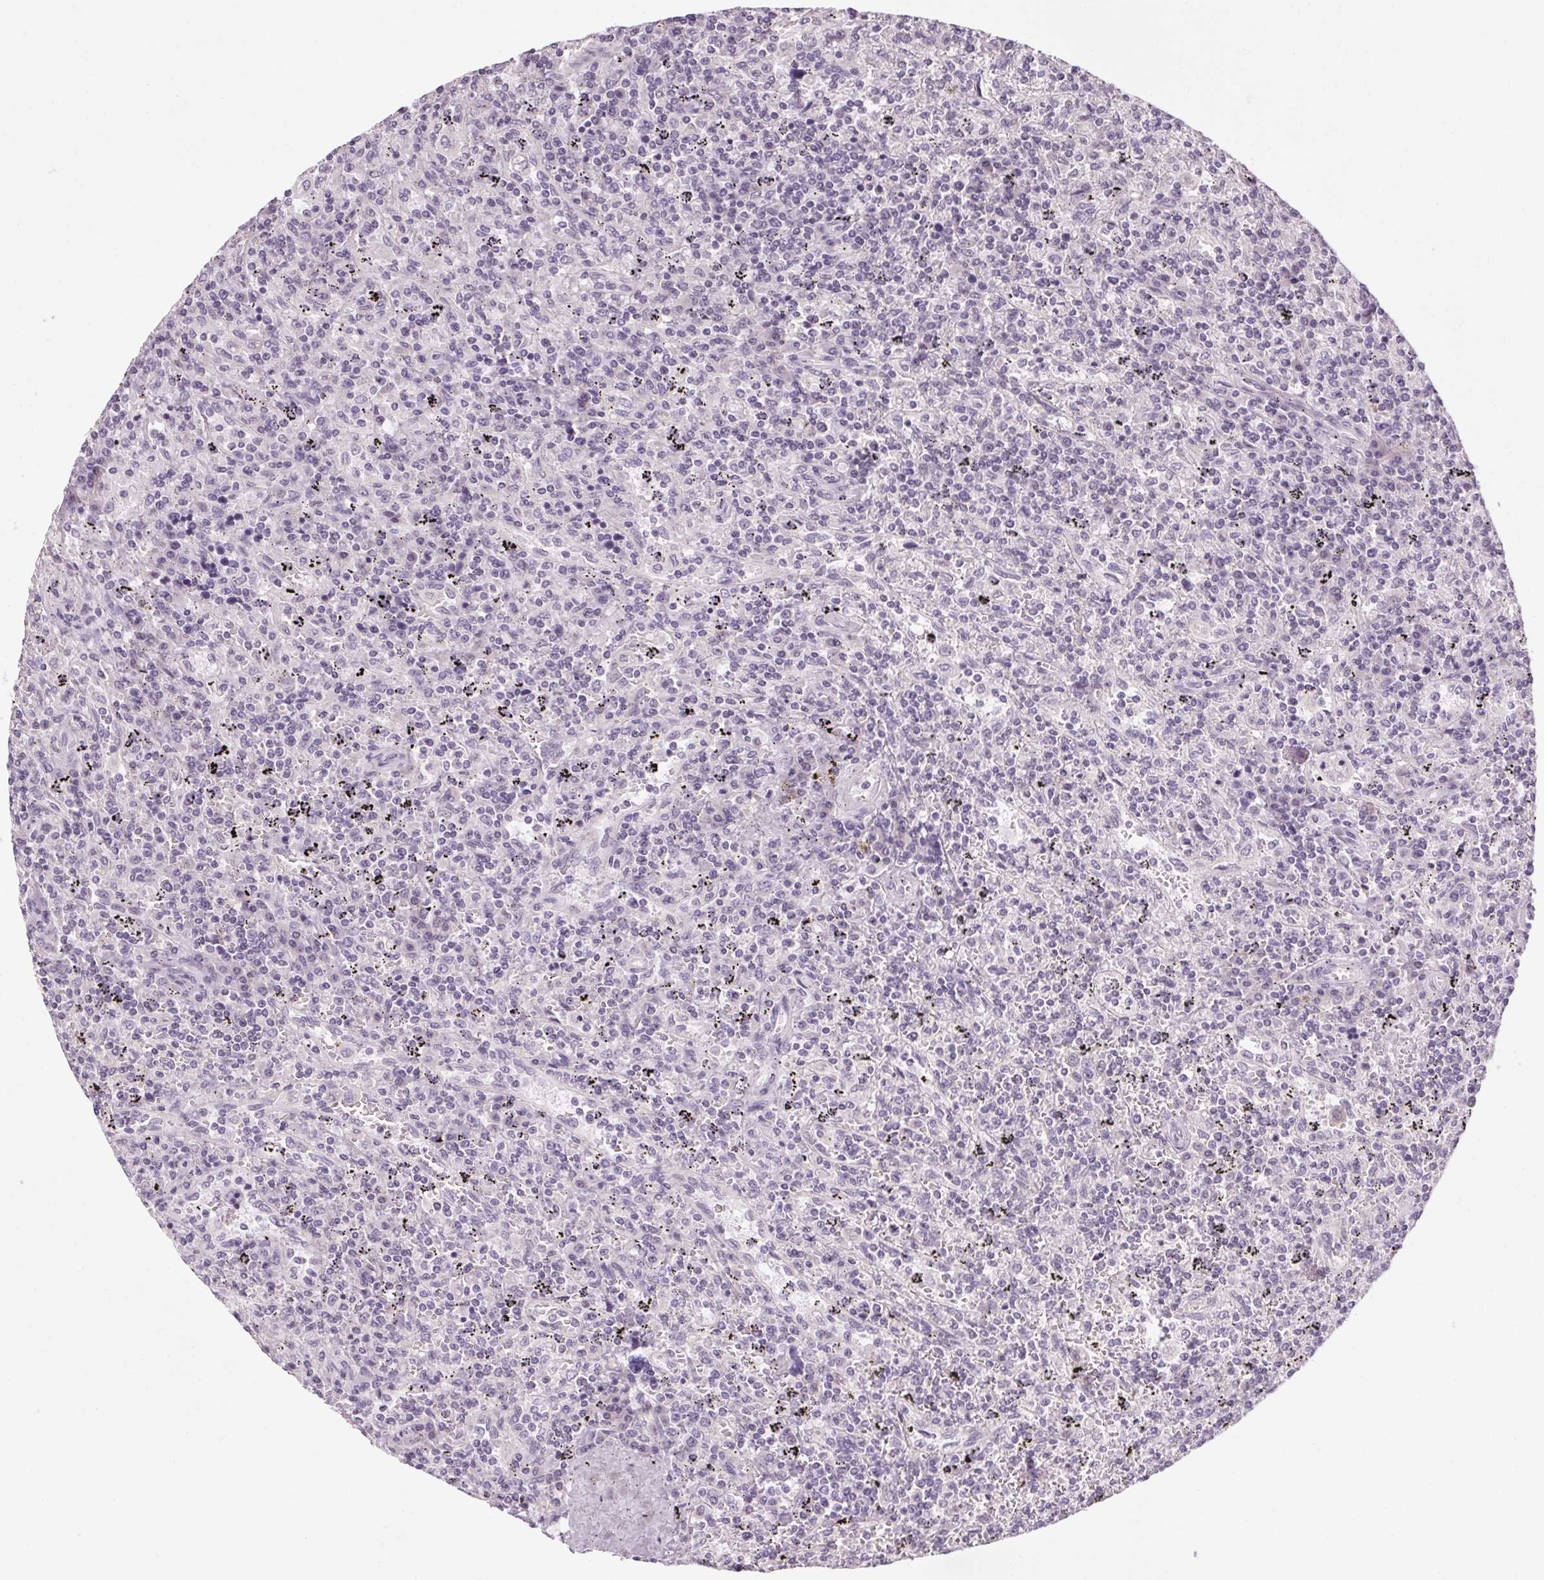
{"staining": {"intensity": "negative", "quantity": "none", "location": "none"}, "tissue": "lymphoma", "cell_type": "Tumor cells", "image_type": "cancer", "snomed": [{"axis": "morphology", "description": "Malignant lymphoma, non-Hodgkin's type, Low grade"}, {"axis": "topography", "description": "Spleen"}], "caption": "The micrograph demonstrates no staining of tumor cells in malignant lymphoma, non-Hodgkin's type (low-grade).", "gene": "KLHL40", "patient": {"sex": "male", "age": 62}}